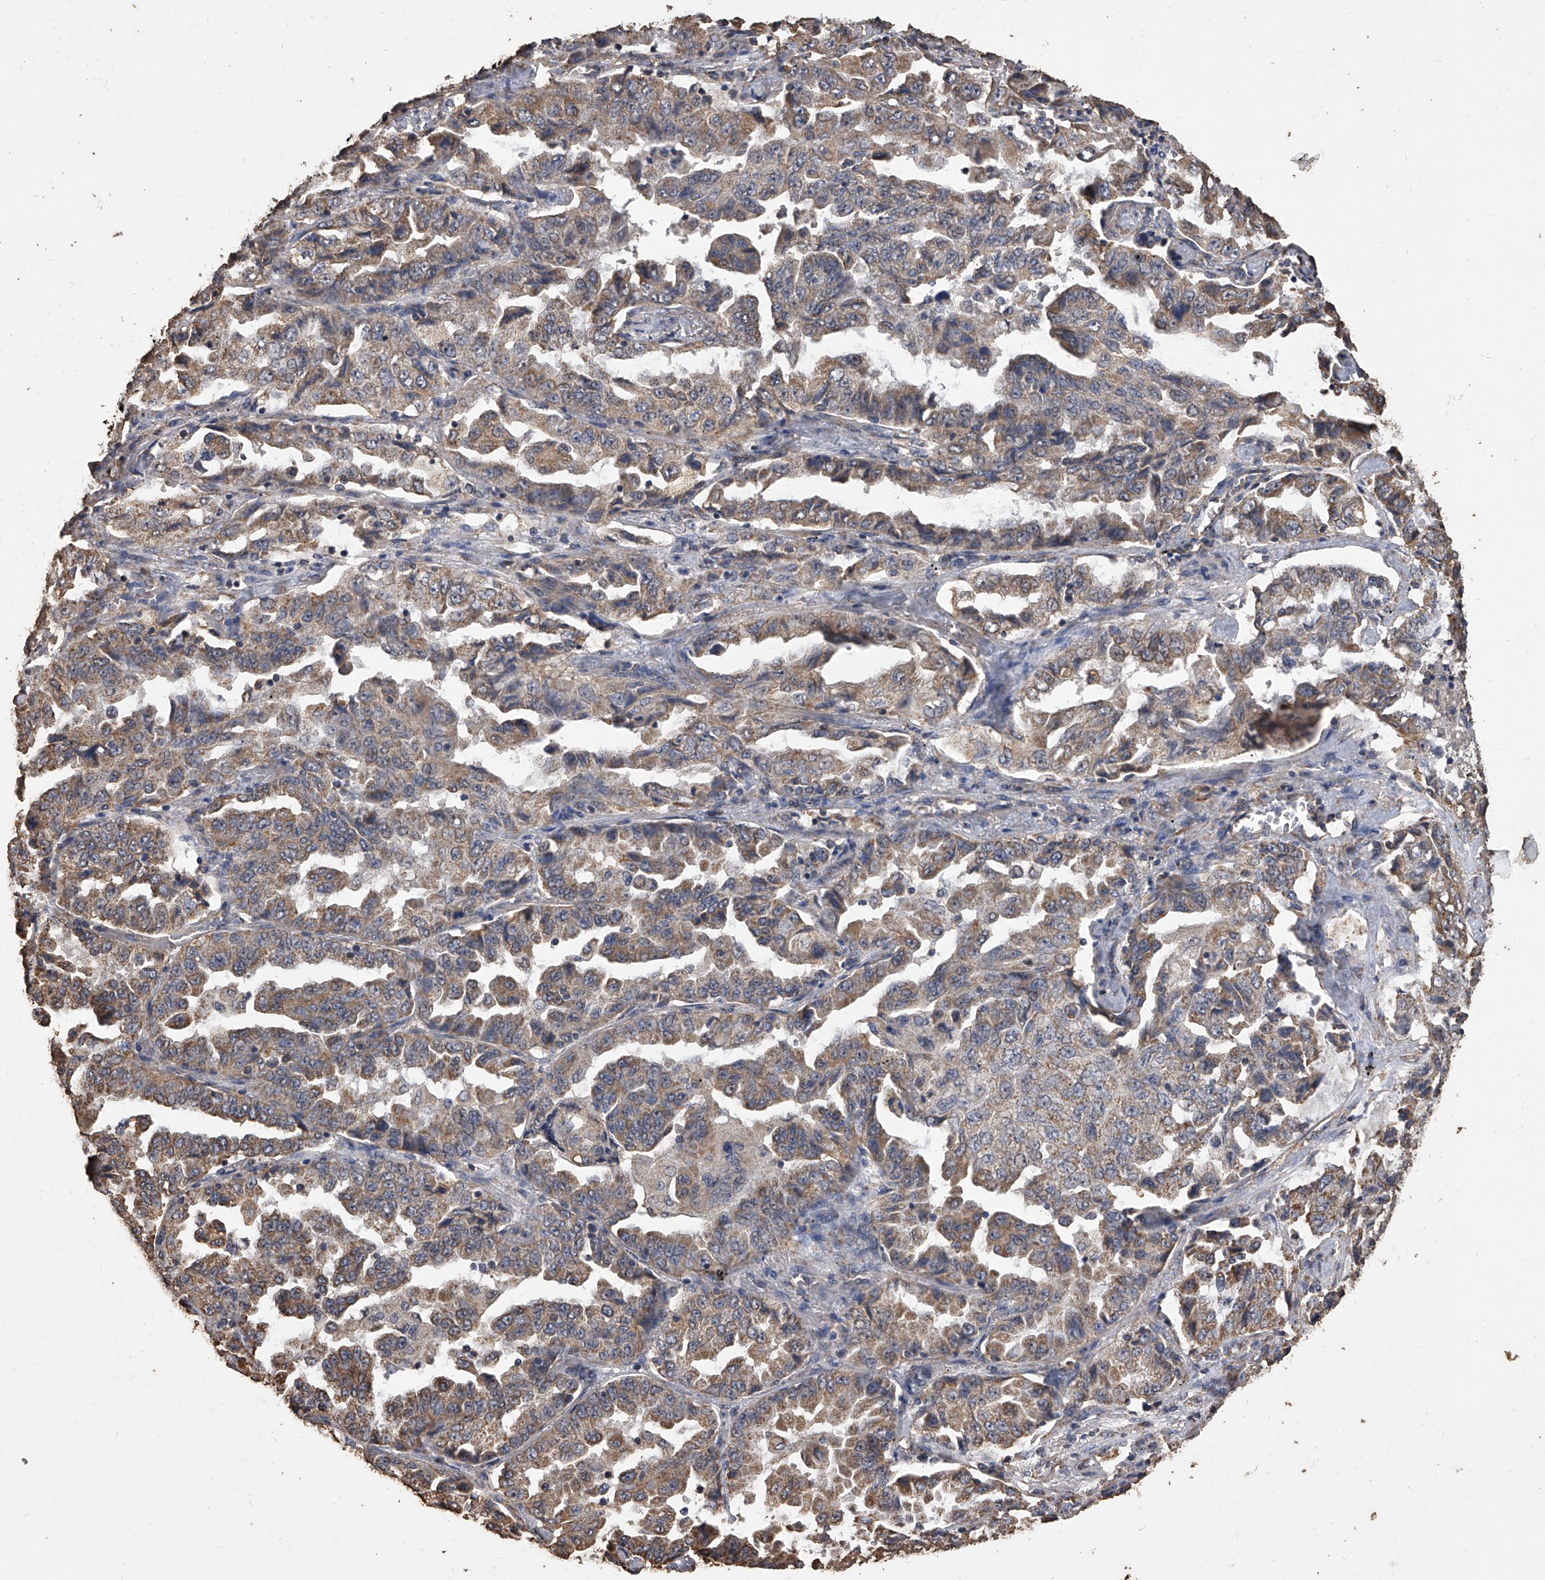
{"staining": {"intensity": "moderate", "quantity": ">75%", "location": "cytoplasmic/membranous"}, "tissue": "lung cancer", "cell_type": "Tumor cells", "image_type": "cancer", "snomed": [{"axis": "morphology", "description": "Adenocarcinoma, NOS"}, {"axis": "topography", "description": "Lung"}], "caption": "Immunohistochemistry (IHC) staining of adenocarcinoma (lung), which exhibits medium levels of moderate cytoplasmic/membranous staining in about >75% of tumor cells indicating moderate cytoplasmic/membranous protein staining. The staining was performed using DAB (3,3'-diaminobenzidine) (brown) for protein detection and nuclei were counterstained in hematoxylin (blue).", "gene": "MRPL28", "patient": {"sex": "female", "age": 51}}